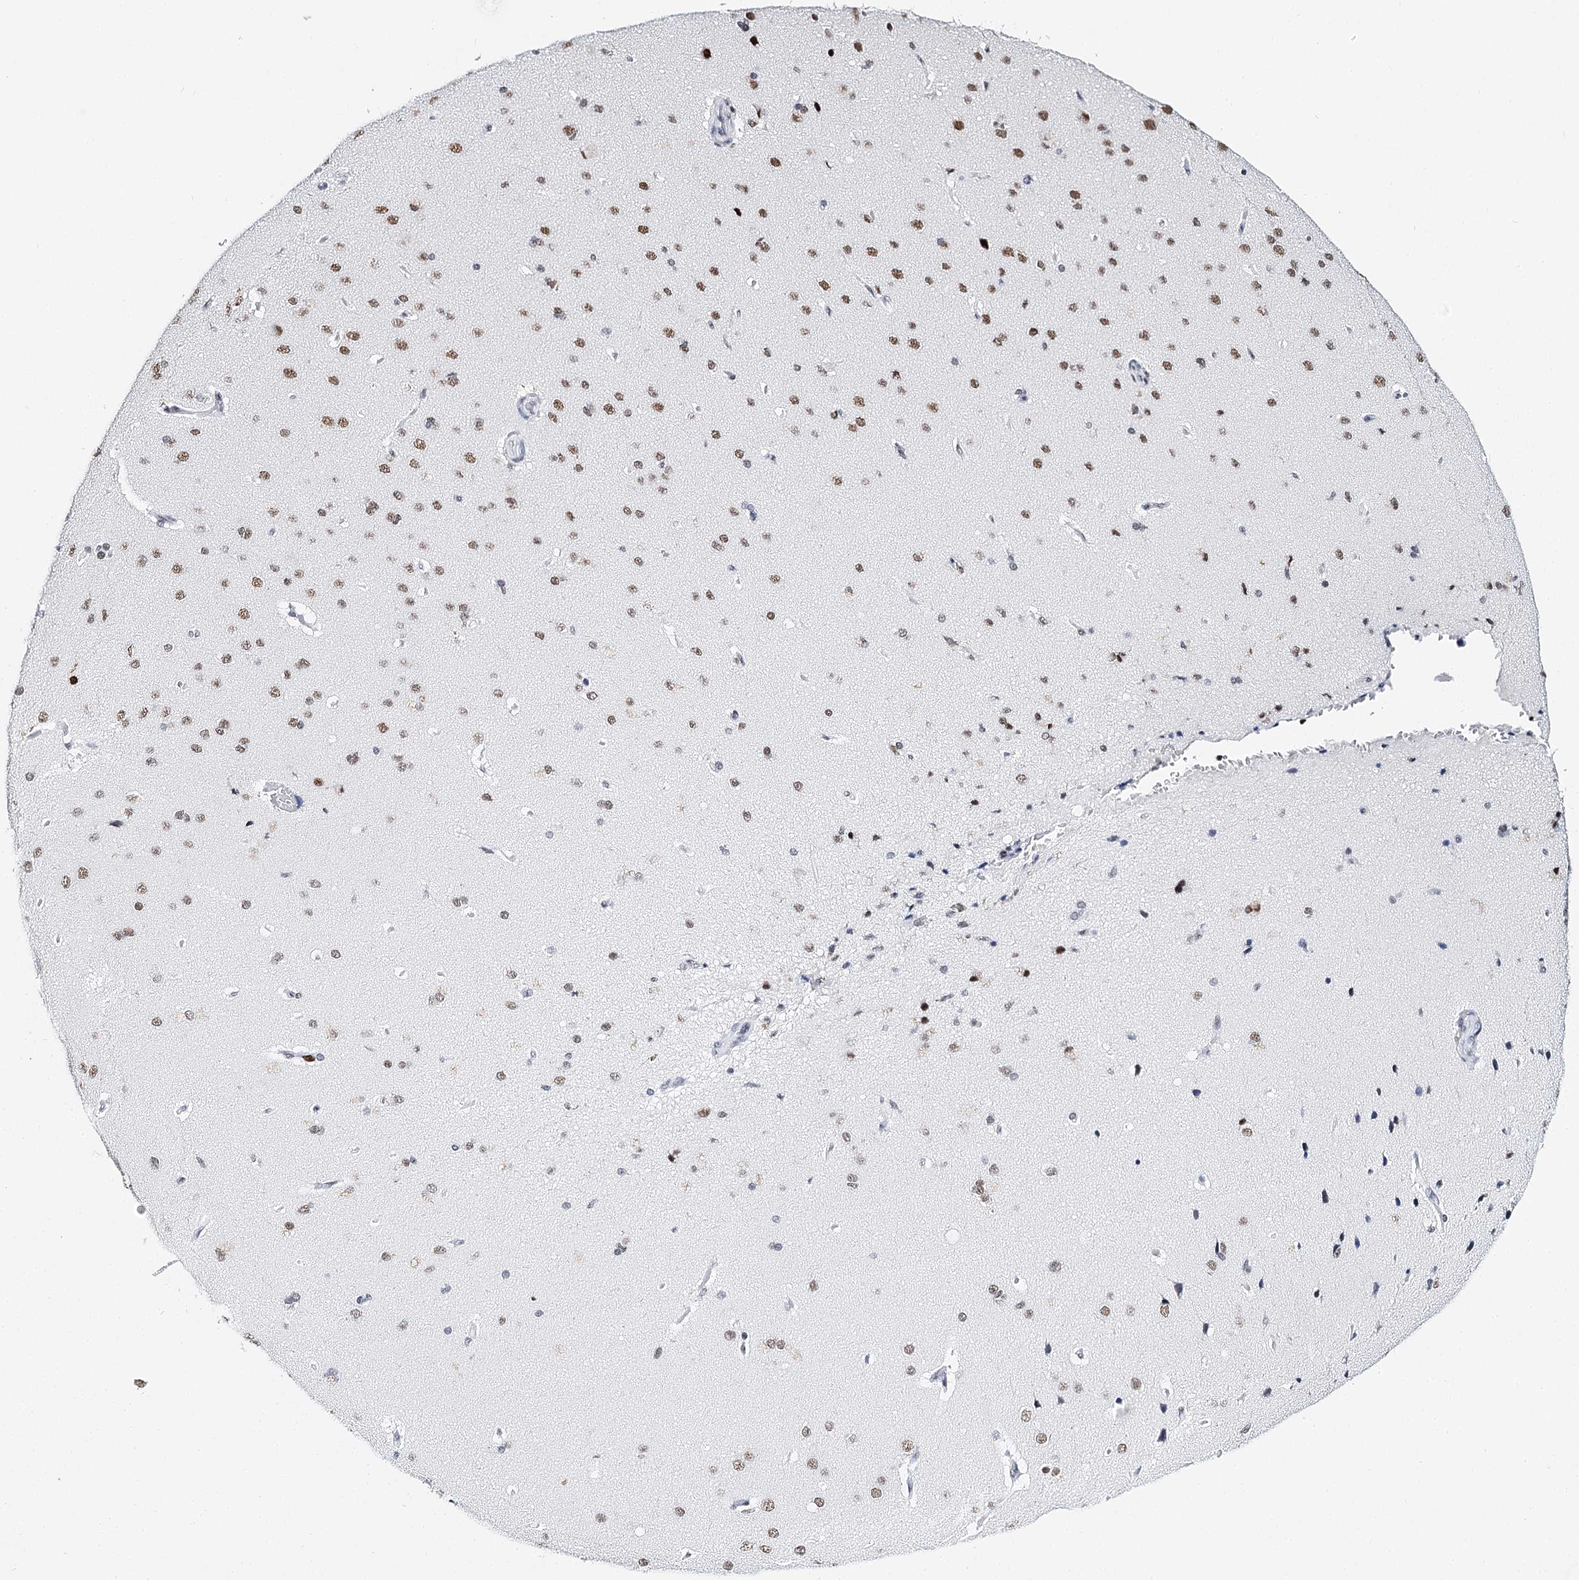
{"staining": {"intensity": "negative", "quantity": "none", "location": "none"}, "tissue": "cerebral cortex", "cell_type": "Endothelial cells", "image_type": "normal", "snomed": [{"axis": "morphology", "description": "Normal tissue, NOS"}, {"axis": "topography", "description": "Cerebral cortex"}], "caption": "Endothelial cells show no significant protein staining in benign cerebral cortex. (Brightfield microscopy of DAB (3,3'-diaminobenzidine) IHC at high magnification).", "gene": "BARD1", "patient": {"sex": "male", "age": 62}}